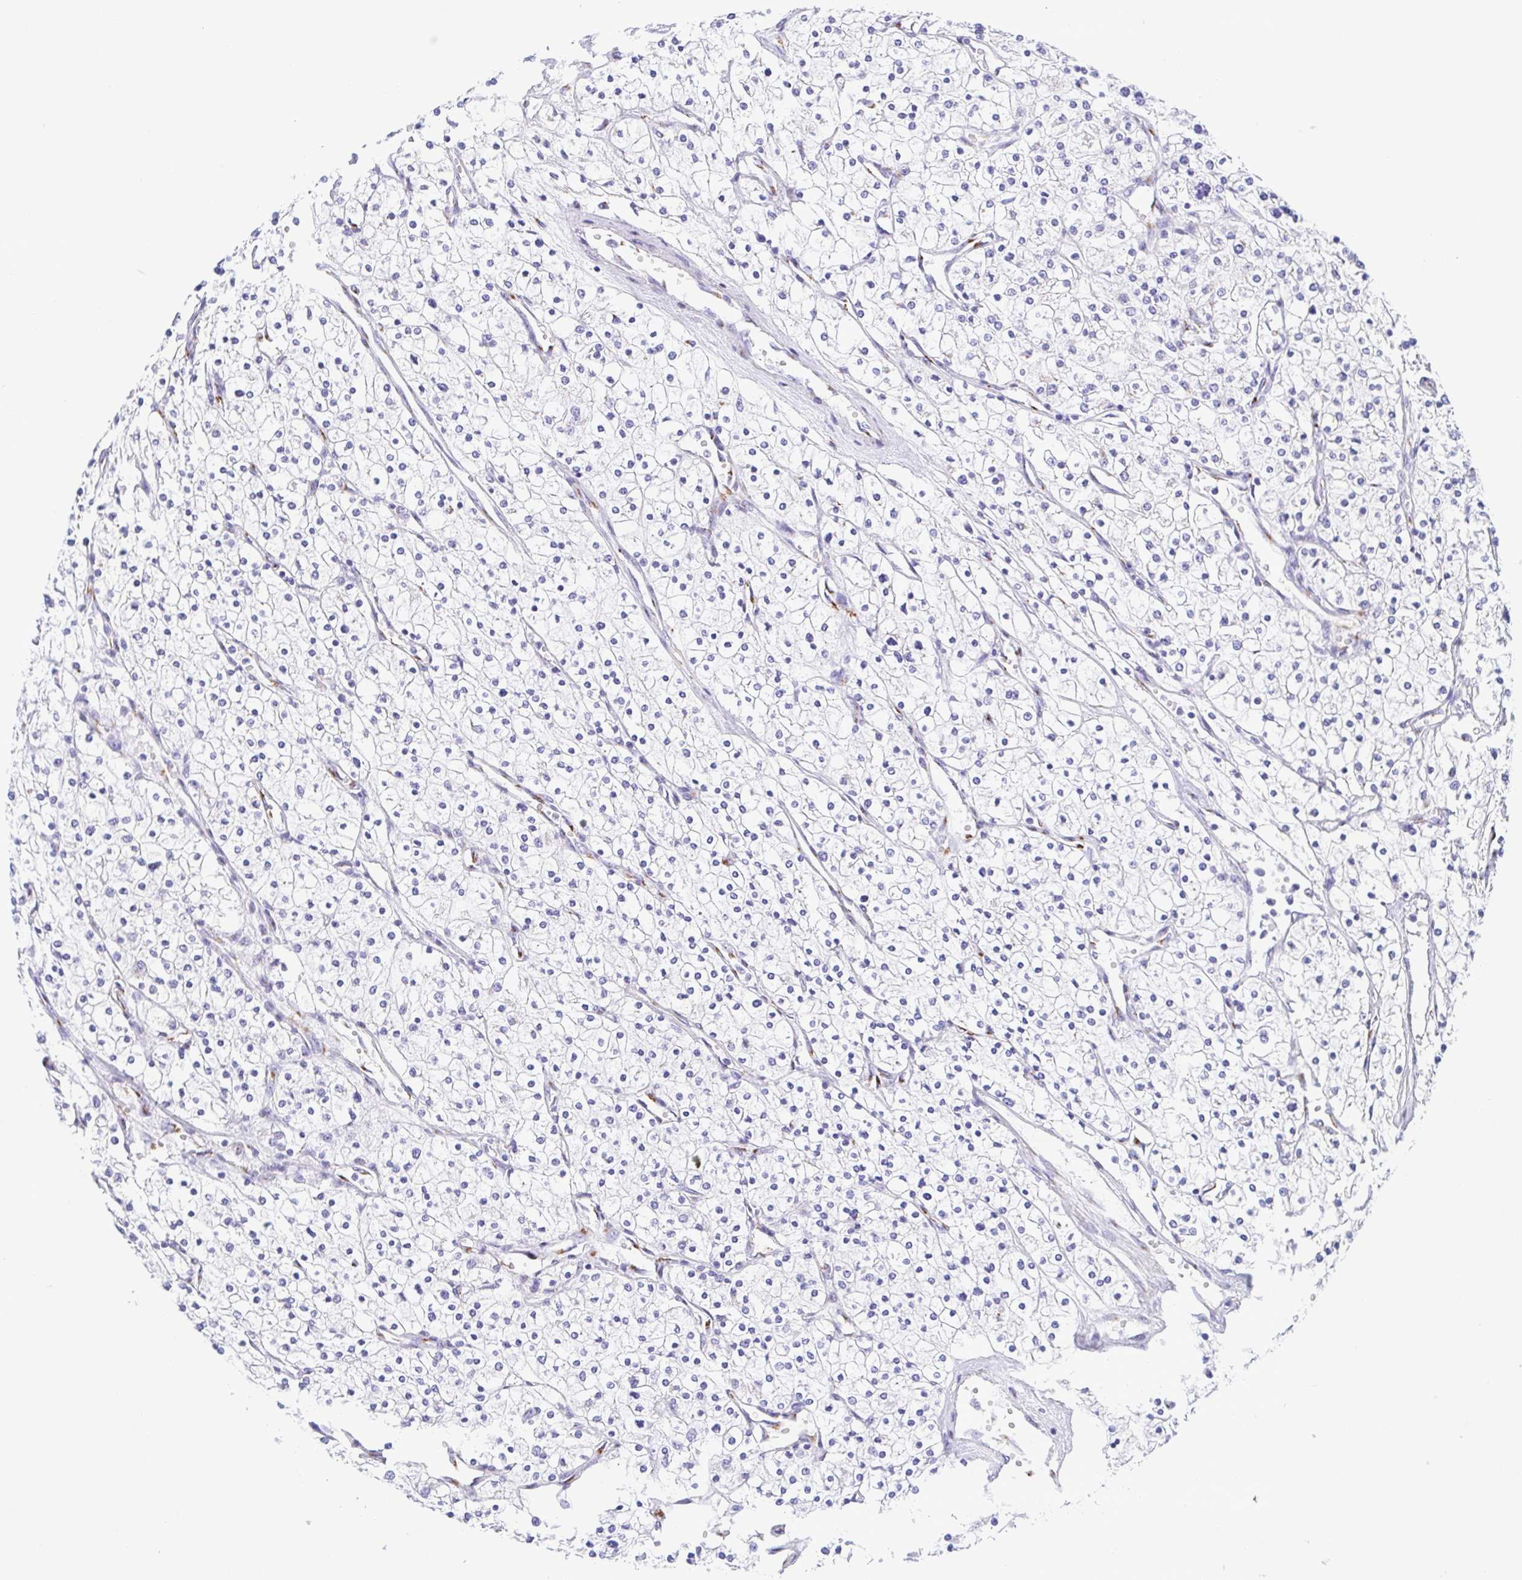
{"staining": {"intensity": "negative", "quantity": "none", "location": "none"}, "tissue": "renal cancer", "cell_type": "Tumor cells", "image_type": "cancer", "snomed": [{"axis": "morphology", "description": "Adenocarcinoma, NOS"}, {"axis": "topography", "description": "Kidney"}], "caption": "Immunohistochemistry micrograph of renal cancer (adenocarcinoma) stained for a protein (brown), which shows no positivity in tumor cells.", "gene": "SULT1B1", "patient": {"sex": "male", "age": 80}}